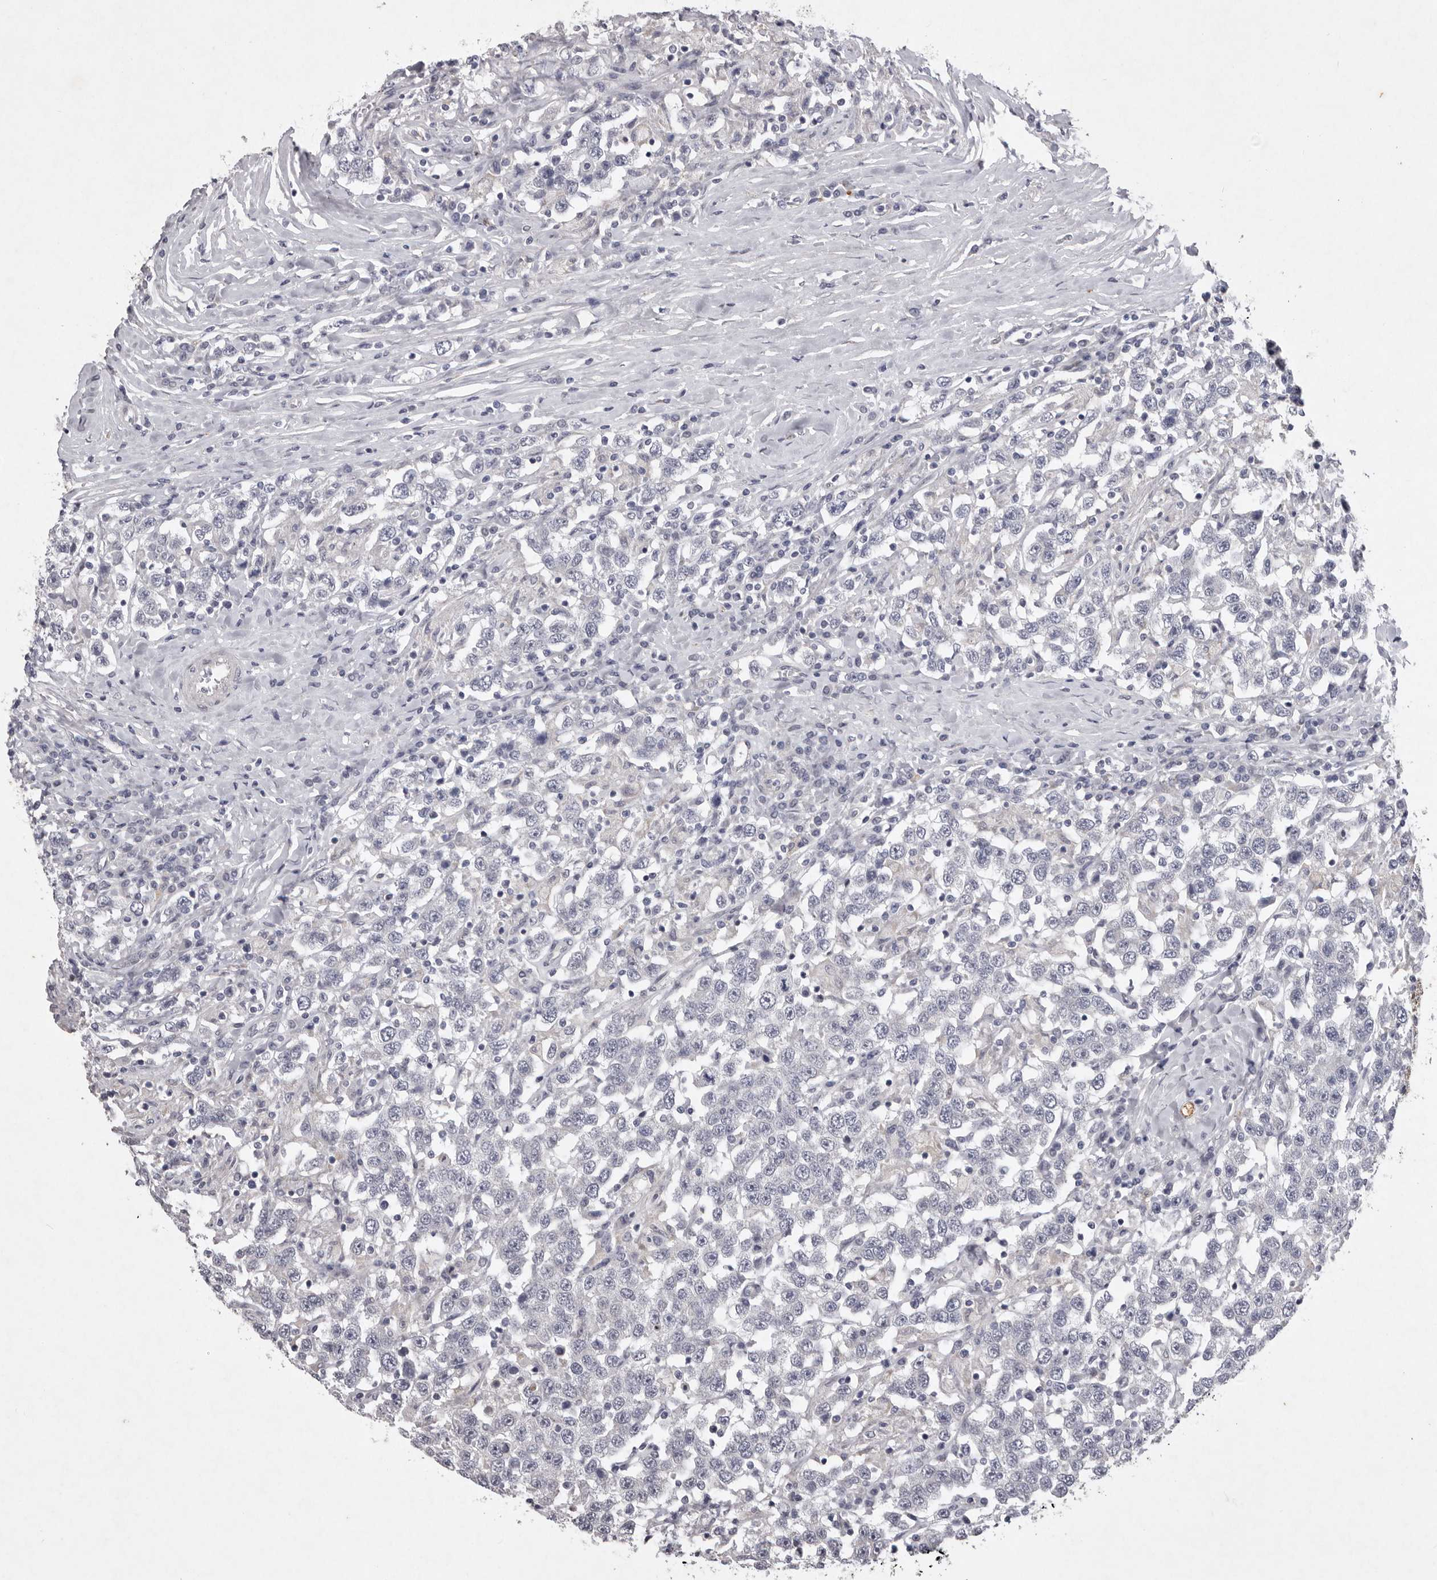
{"staining": {"intensity": "negative", "quantity": "none", "location": "none"}, "tissue": "testis cancer", "cell_type": "Tumor cells", "image_type": "cancer", "snomed": [{"axis": "morphology", "description": "Seminoma, NOS"}, {"axis": "topography", "description": "Testis"}], "caption": "Tumor cells show no significant protein expression in seminoma (testis).", "gene": "NKAIN4", "patient": {"sex": "male", "age": 41}}